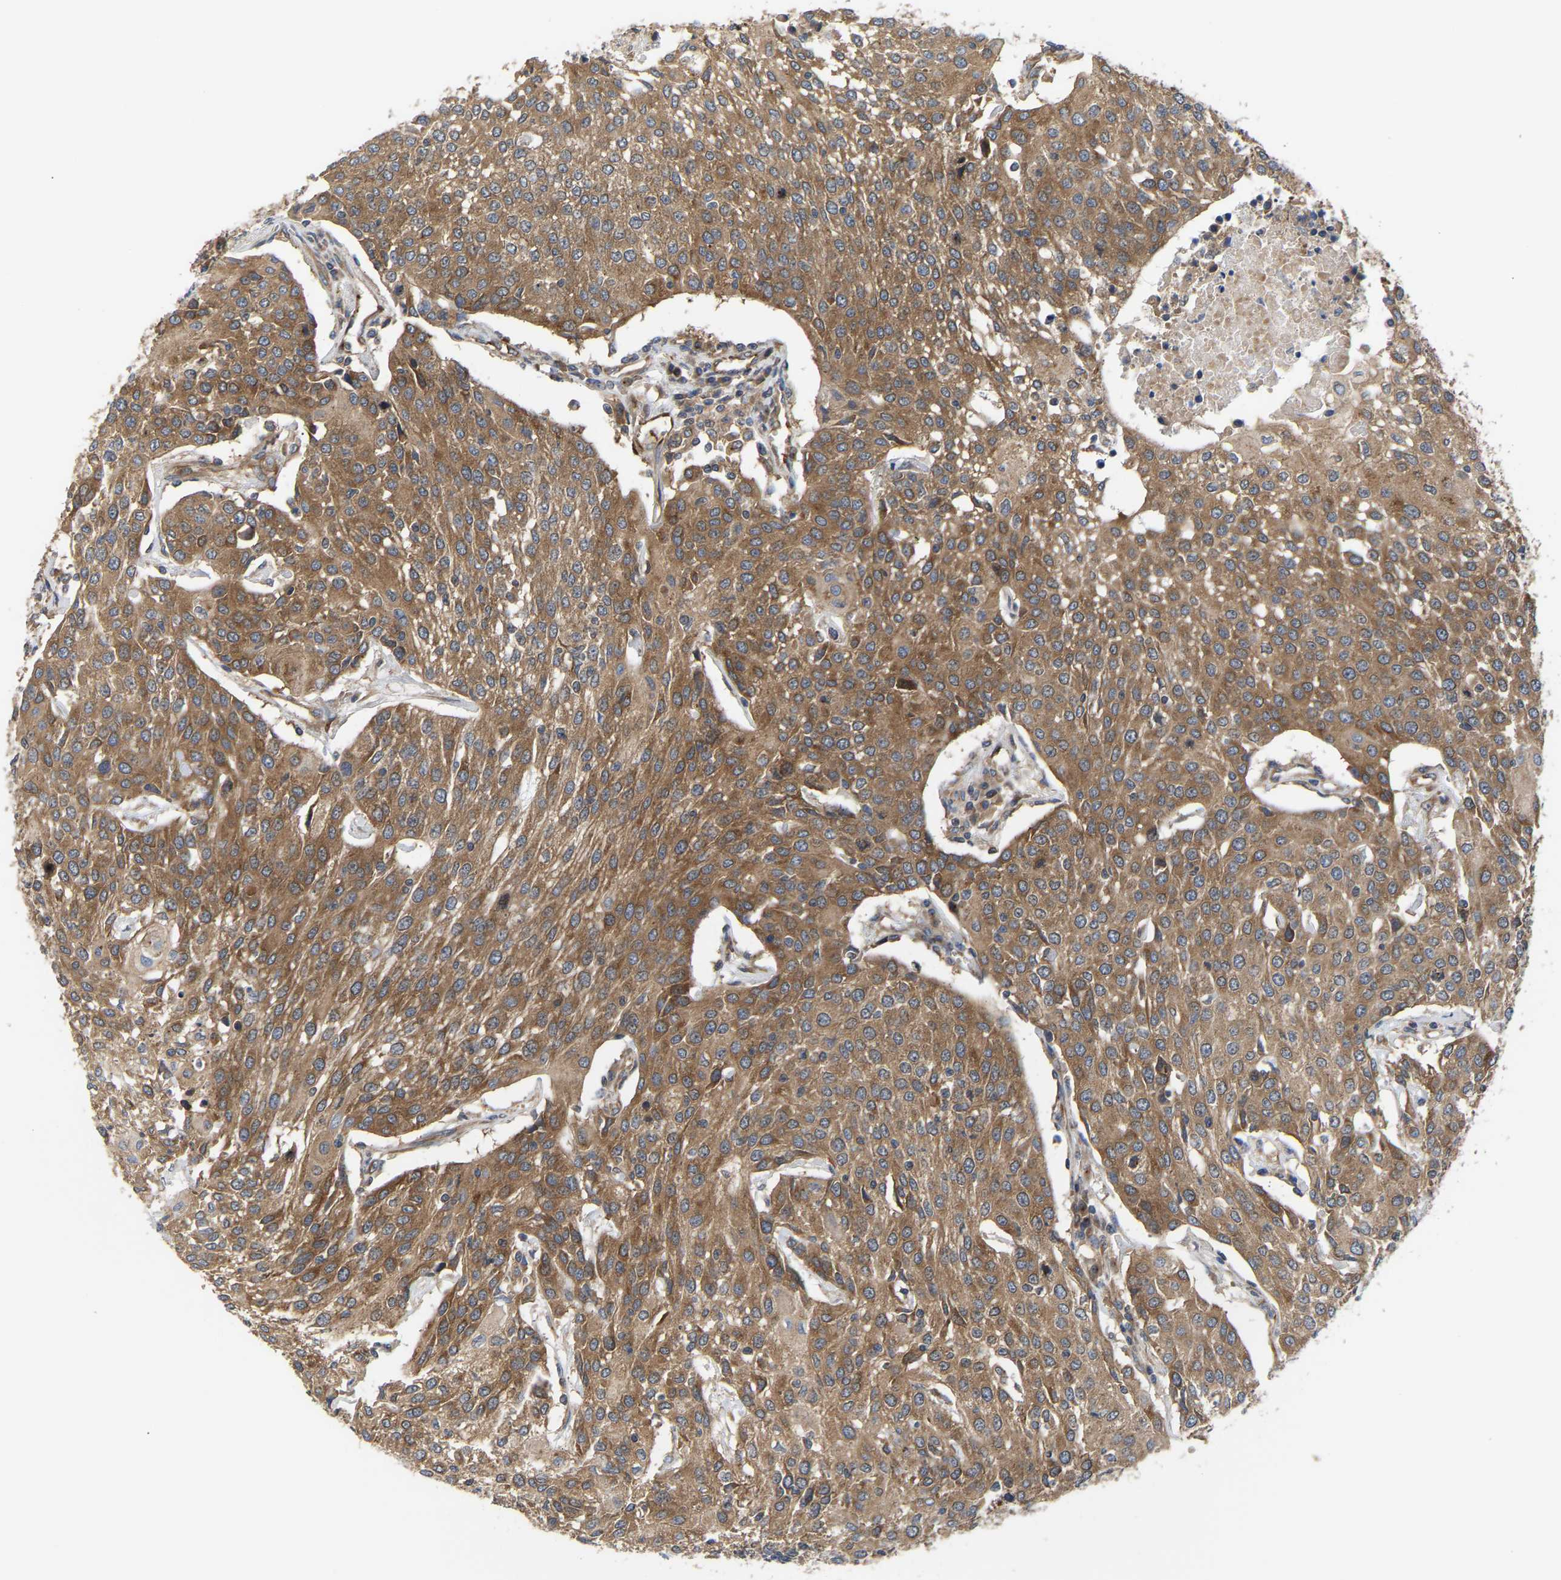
{"staining": {"intensity": "moderate", "quantity": ">75%", "location": "cytoplasmic/membranous"}, "tissue": "urothelial cancer", "cell_type": "Tumor cells", "image_type": "cancer", "snomed": [{"axis": "morphology", "description": "Urothelial carcinoma, High grade"}, {"axis": "topography", "description": "Urinary bladder"}], "caption": "This histopathology image reveals immunohistochemistry (IHC) staining of human urothelial cancer, with medium moderate cytoplasmic/membranous expression in approximately >75% of tumor cells.", "gene": "LAPTM4B", "patient": {"sex": "female", "age": 85}}